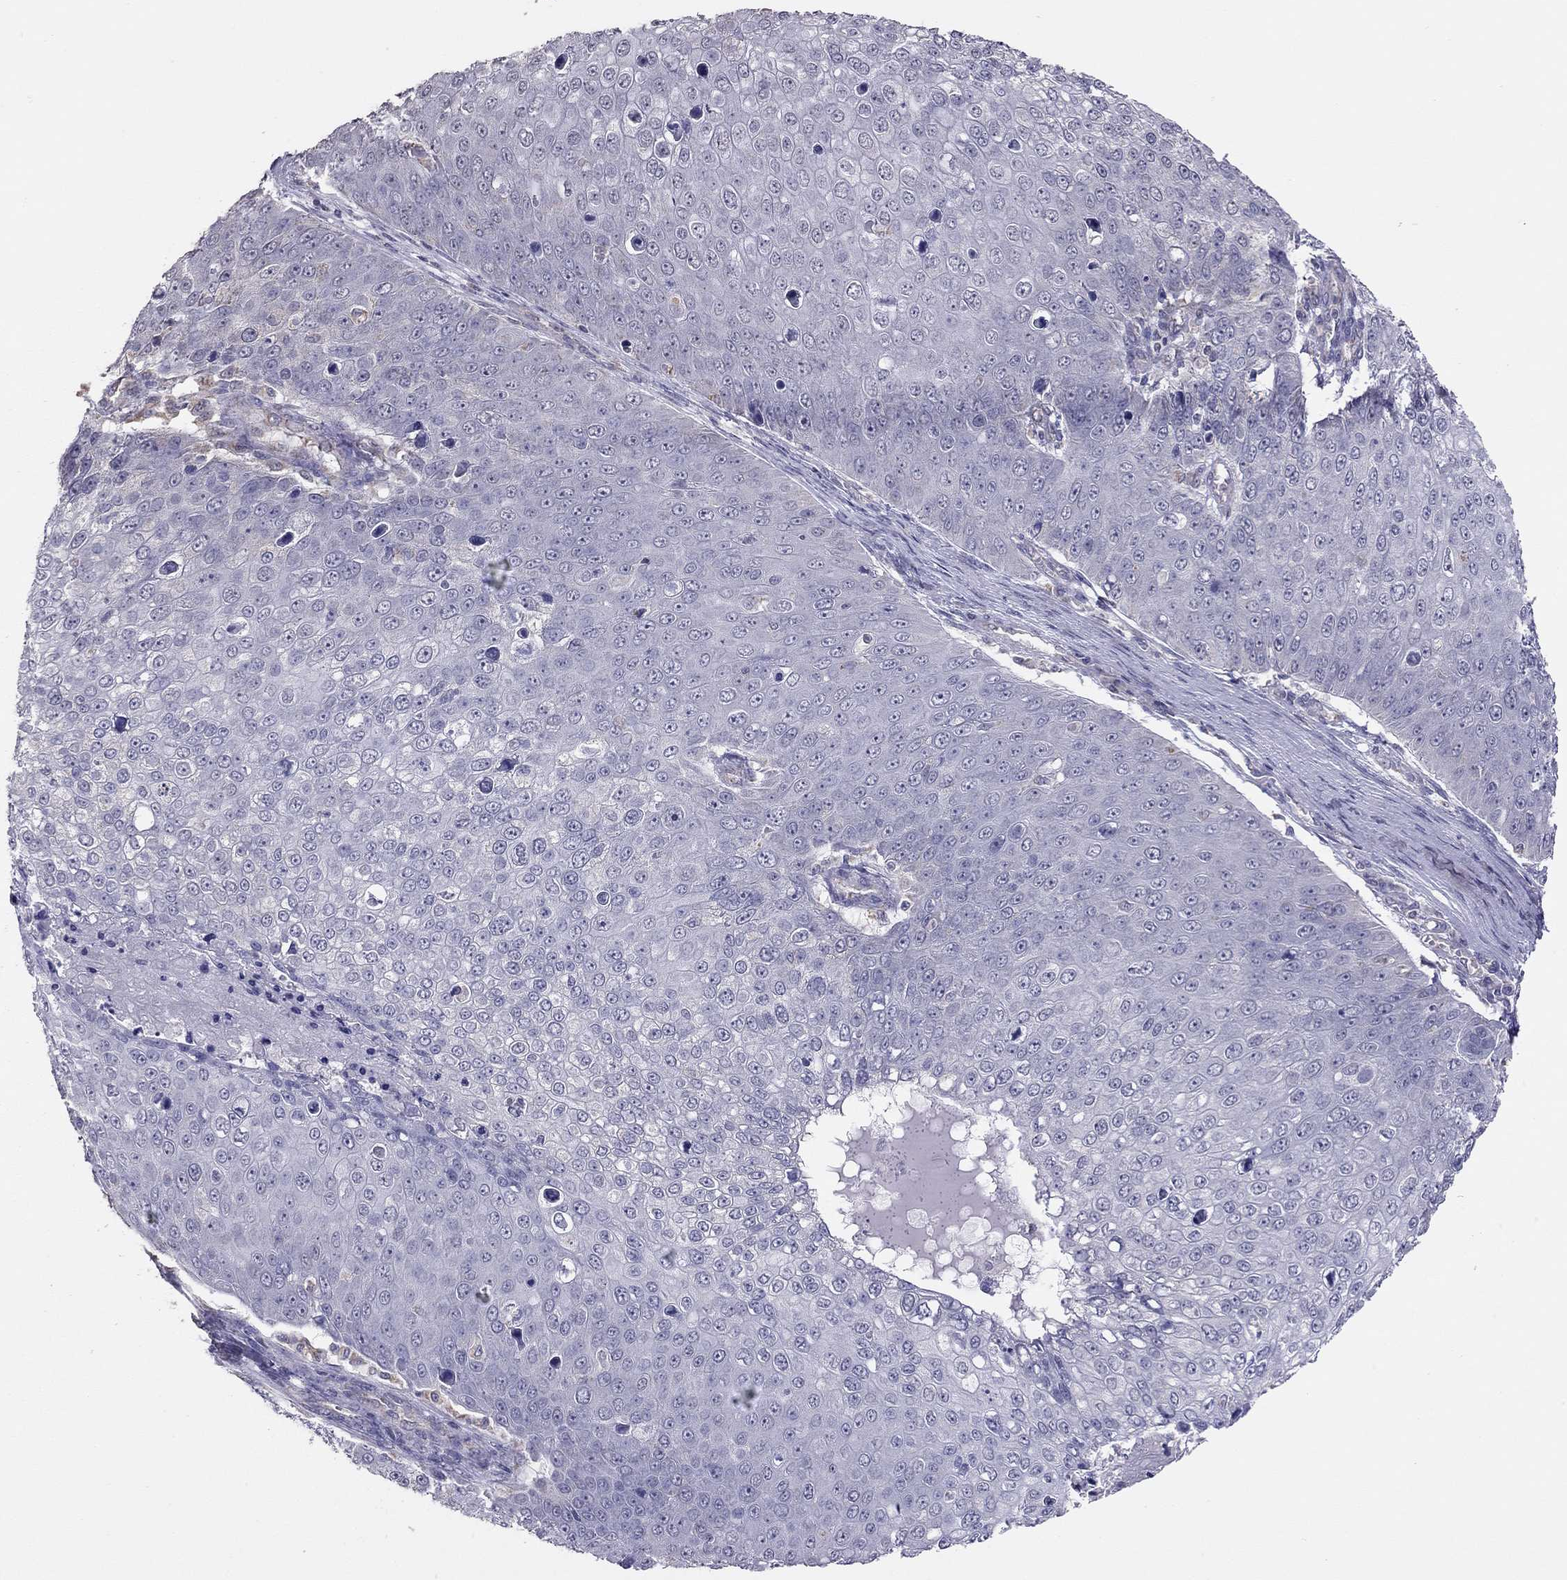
{"staining": {"intensity": "negative", "quantity": "none", "location": "none"}, "tissue": "skin cancer", "cell_type": "Tumor cells", "image_type": "cancer", "snomed": [{"axis": "morphology", "description": "Squamous cell carcinoma, NOS"}, {"axis": "topography", "description": "Skin"}], "caption": "Immunohistochemistry histopathology image of neoplastic tissue: skin cancer stained with DAB (3,3'-diaminobenzidine) shows no significant protein staining in tumor cells.", "gene": "LRIT3", "patient": {"sex": "male", "age": 71}}